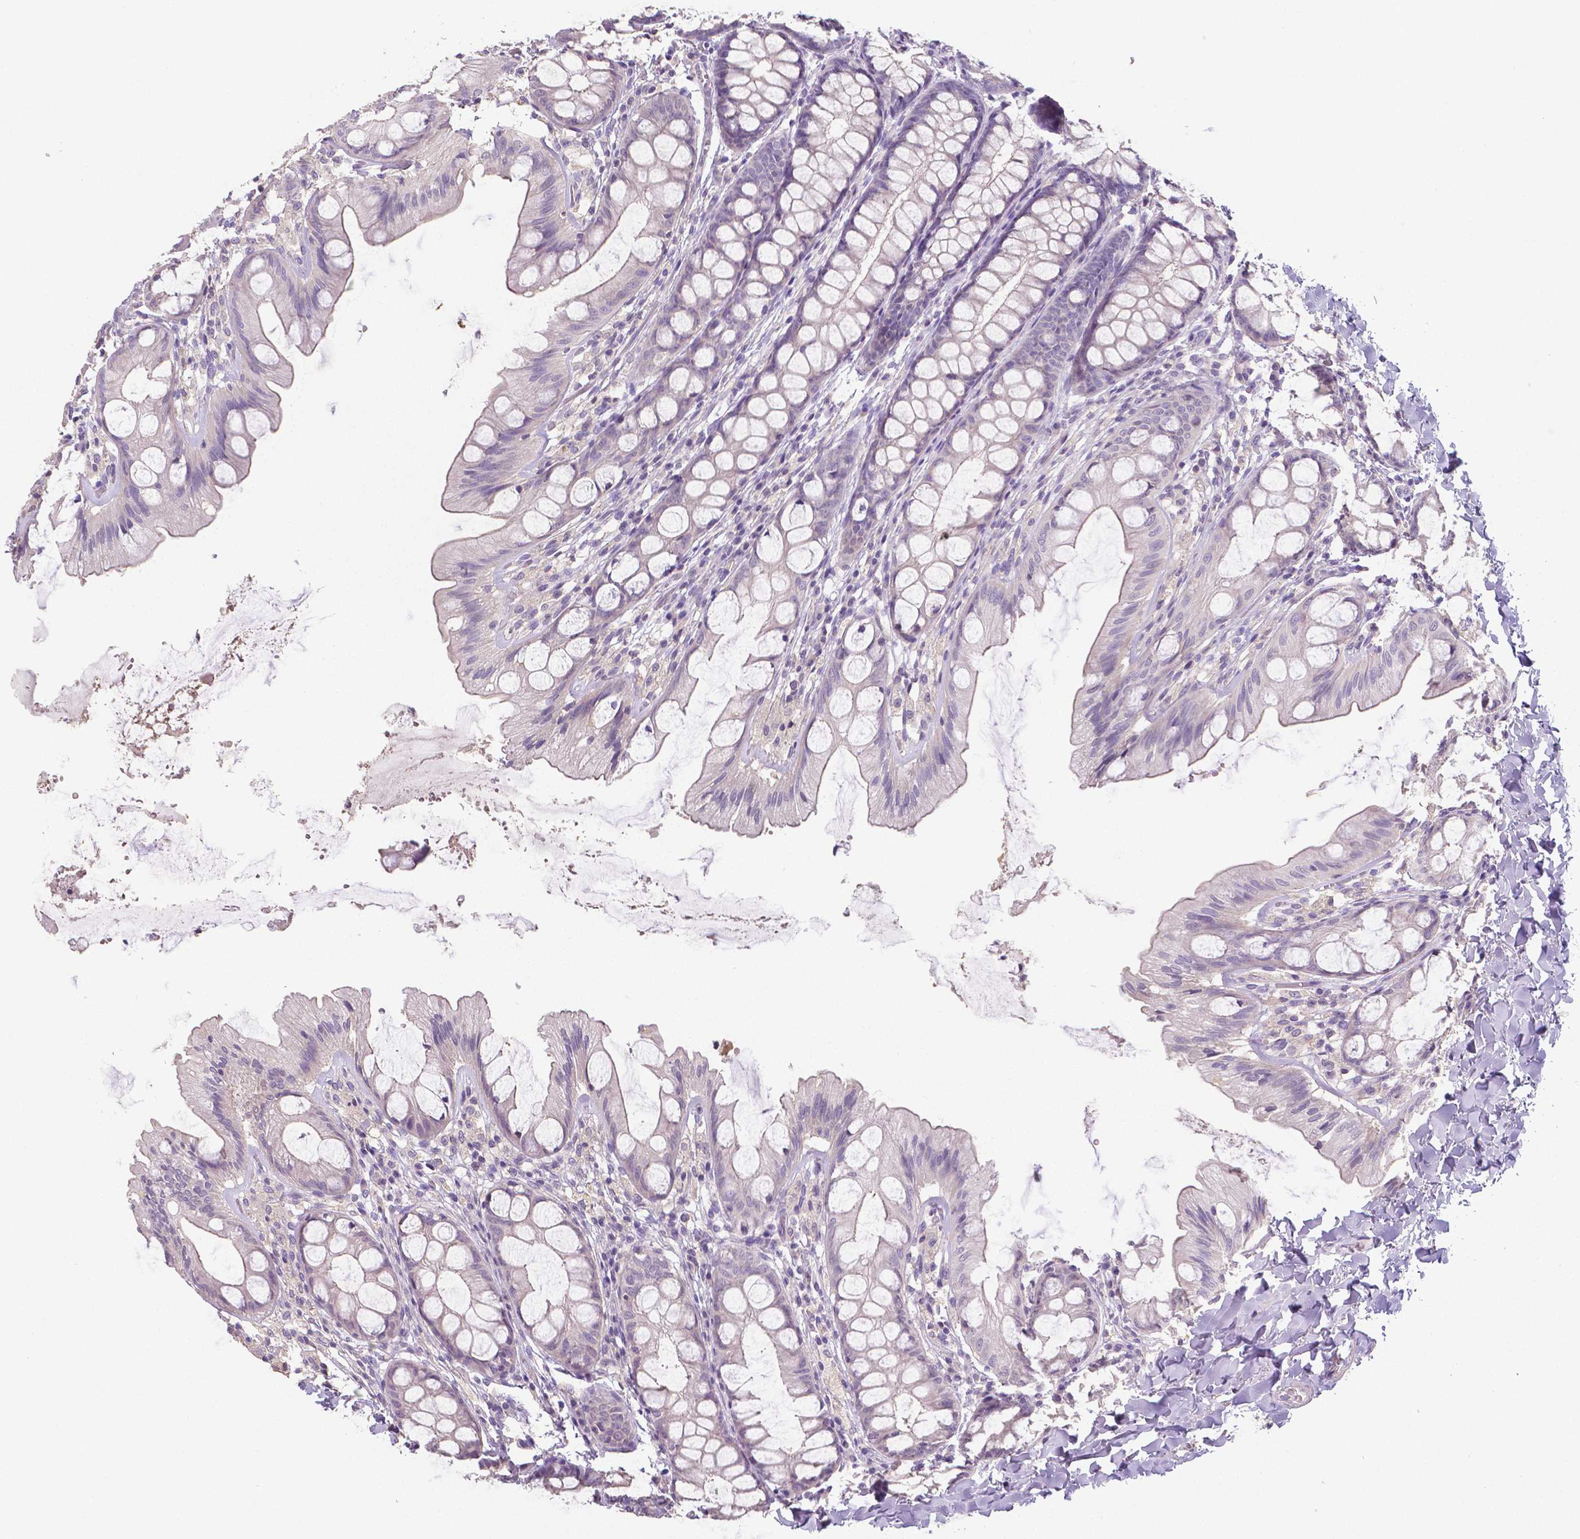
{"staining": {"intensity": "negative", "quantity": "none", "location": "none"}, "tissue": "colon", "cell_type": "Endothelial cells", "image_type": "normal", "snomed": [{"axis": "morphology", "description": "Normal tissue, NOS"}, {"axis": "topography", "description": "Colon"}], "caption": "An immunohistochemistry photomicrograph of unremarkable colon is shown. There is no staining in endothelial cells of colon.", "gene": "CRMP1", "patient": {"sex": "male", "age": 47}}